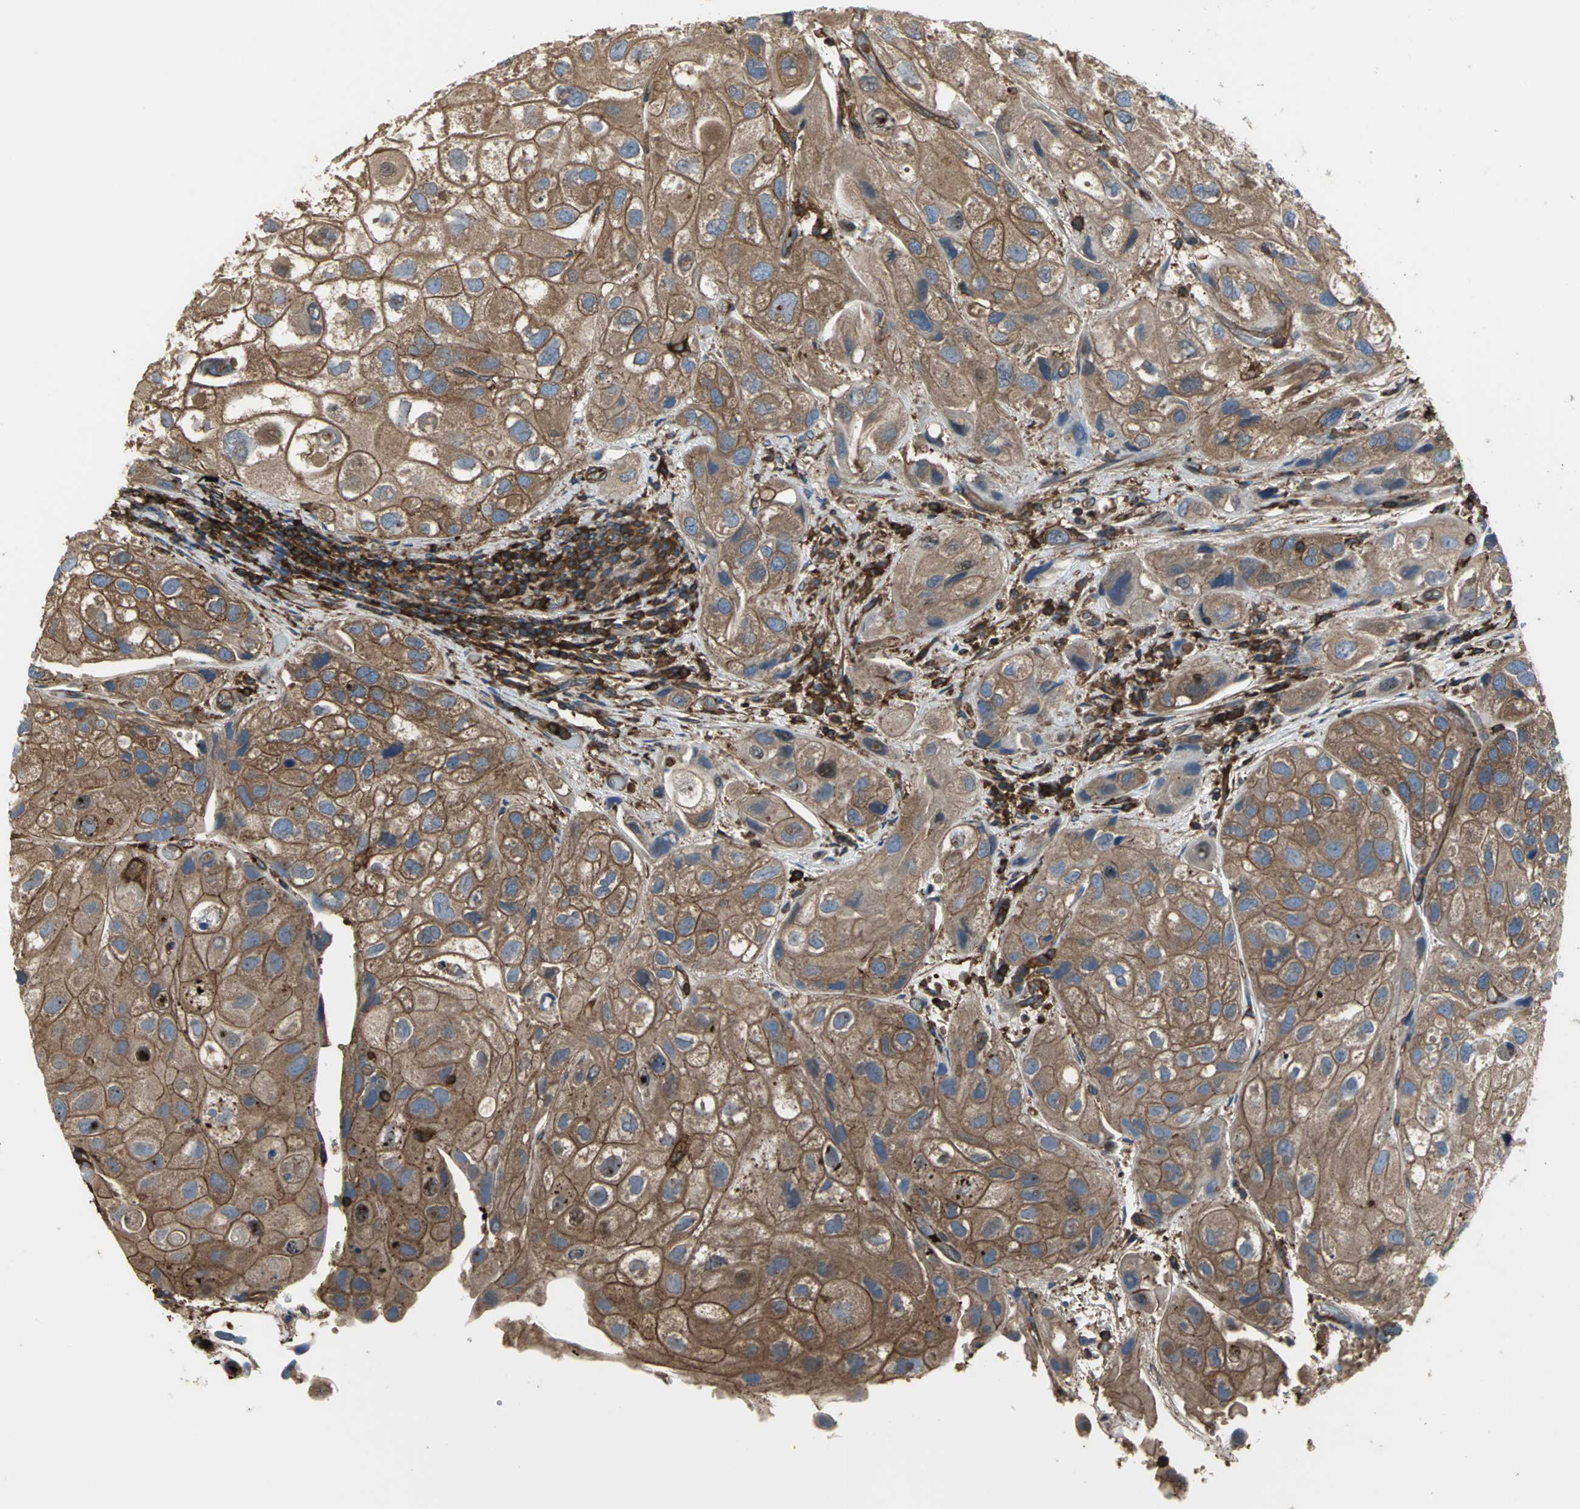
{"staining": {"intensity": "moderate", "quantity": ">75%", "location": "cytoplasmic/membranous"}, "tissue": "urothelial cancer", "cell_type": "Tumor cells", "image_type": "cancer", "snomed": [{"axis": "morphology", "description": "Urothelial carcinoma, High grade"}, {"axis": "topography", "description": "Urinary bladder"}], "caption": "DAB immunohistochemical staining of urothelial carcinoma (high-grade) shows moderate cytoplasmic/membranous protein positivity in approximately >75% of tumor cells.", "gene": "TLN1", "patient": {"sex": "female", "age": 64}}